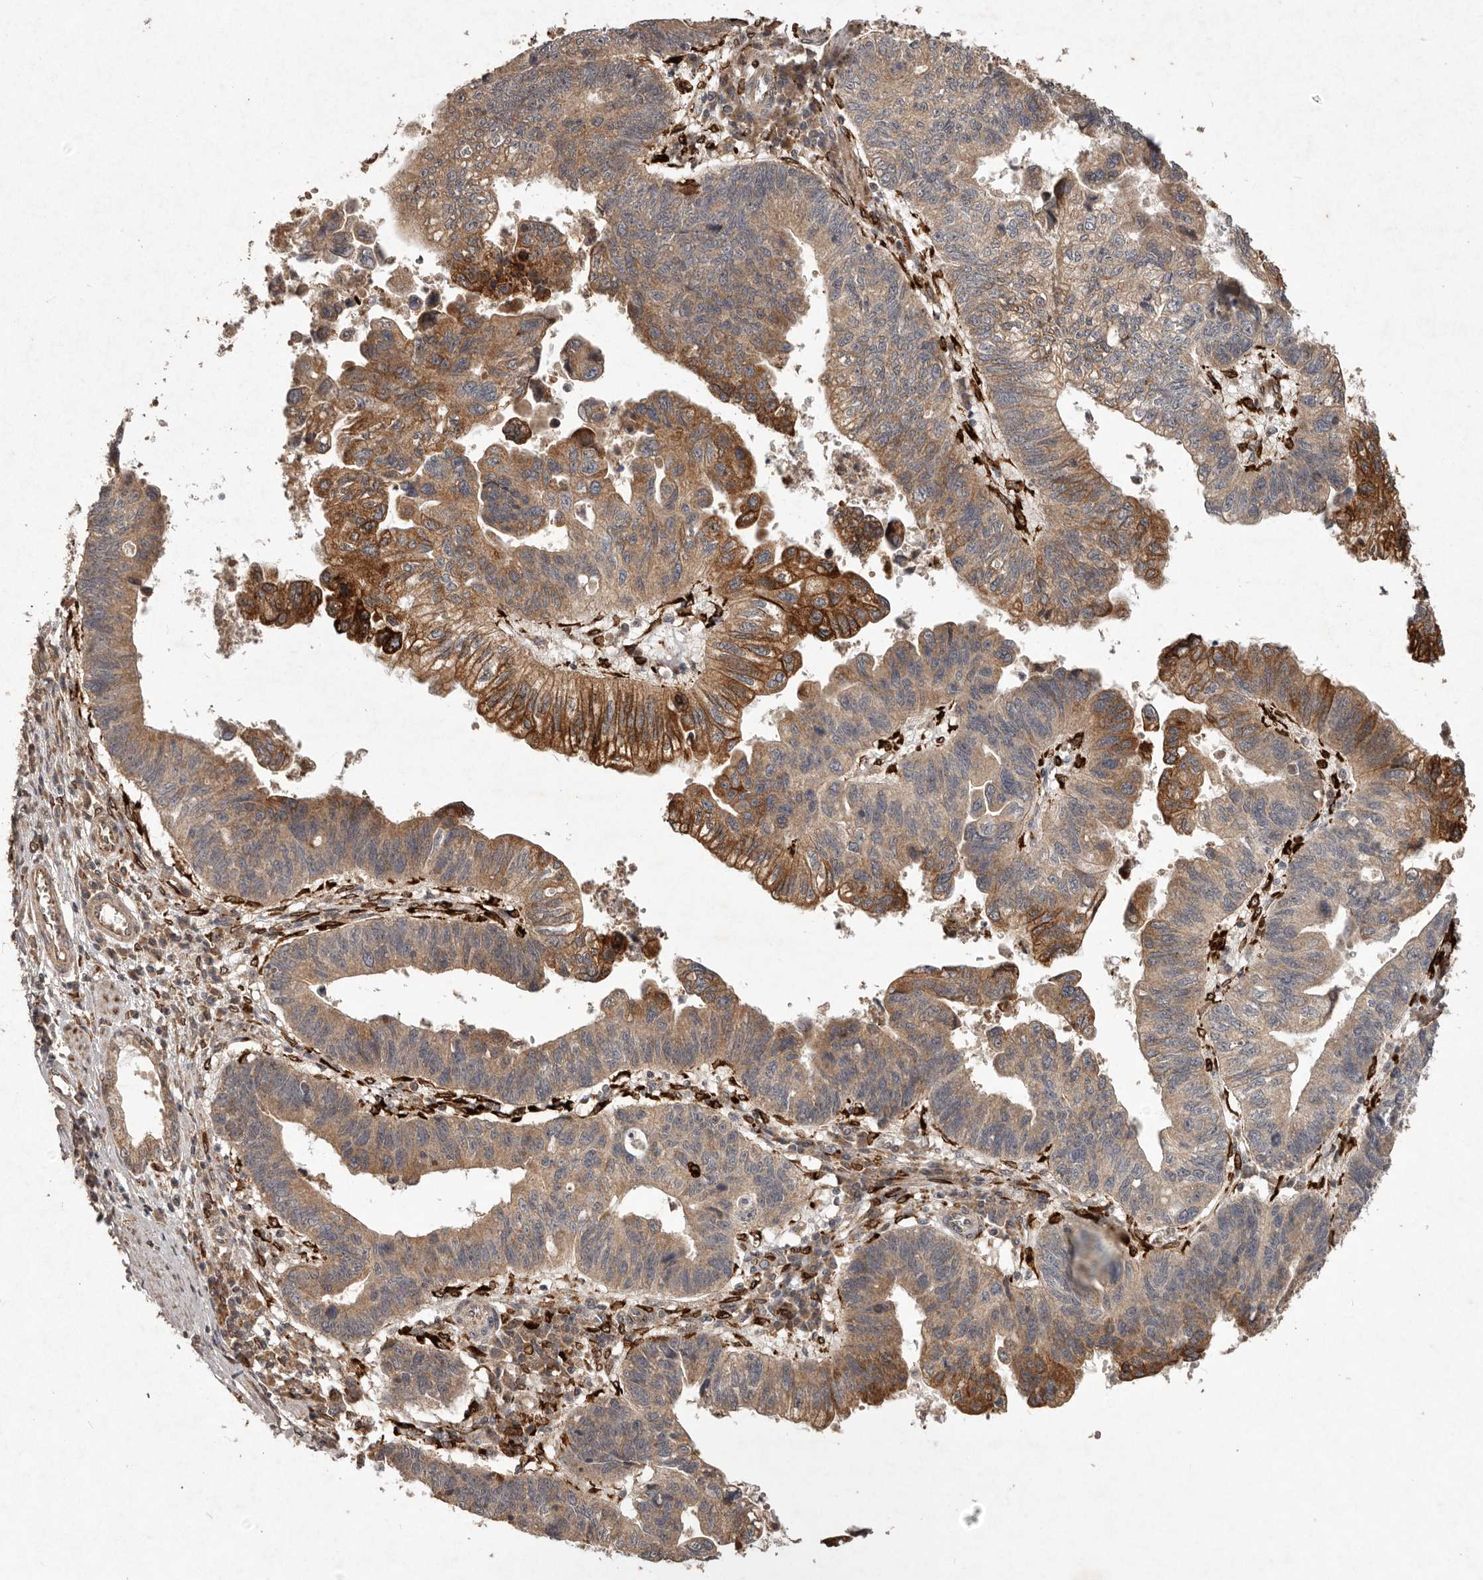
{"staining": {"intensity": "moderate", "quantity": ">75%", "location": "cytoplasmic/membranous"}, "tissue": "stomach cancer", "cell_type": "Tumor cells", "image_type": "cancer", "snomed": [{"axis": "morphology", "description": "Adenocarcinoma, NOS"}, {"axis": "topography", "description": "Stomach"}], "caption": "Immunohistochemistry (IHC) micrograph of stomach cancer stained for a protein (brown), which exhibits medium levels of moderate cytoplasmic/membranous staining in approximately >75% of tumor cells.", "gene": "PLOD2", "patient": {"sex": "male", "age": 59}}